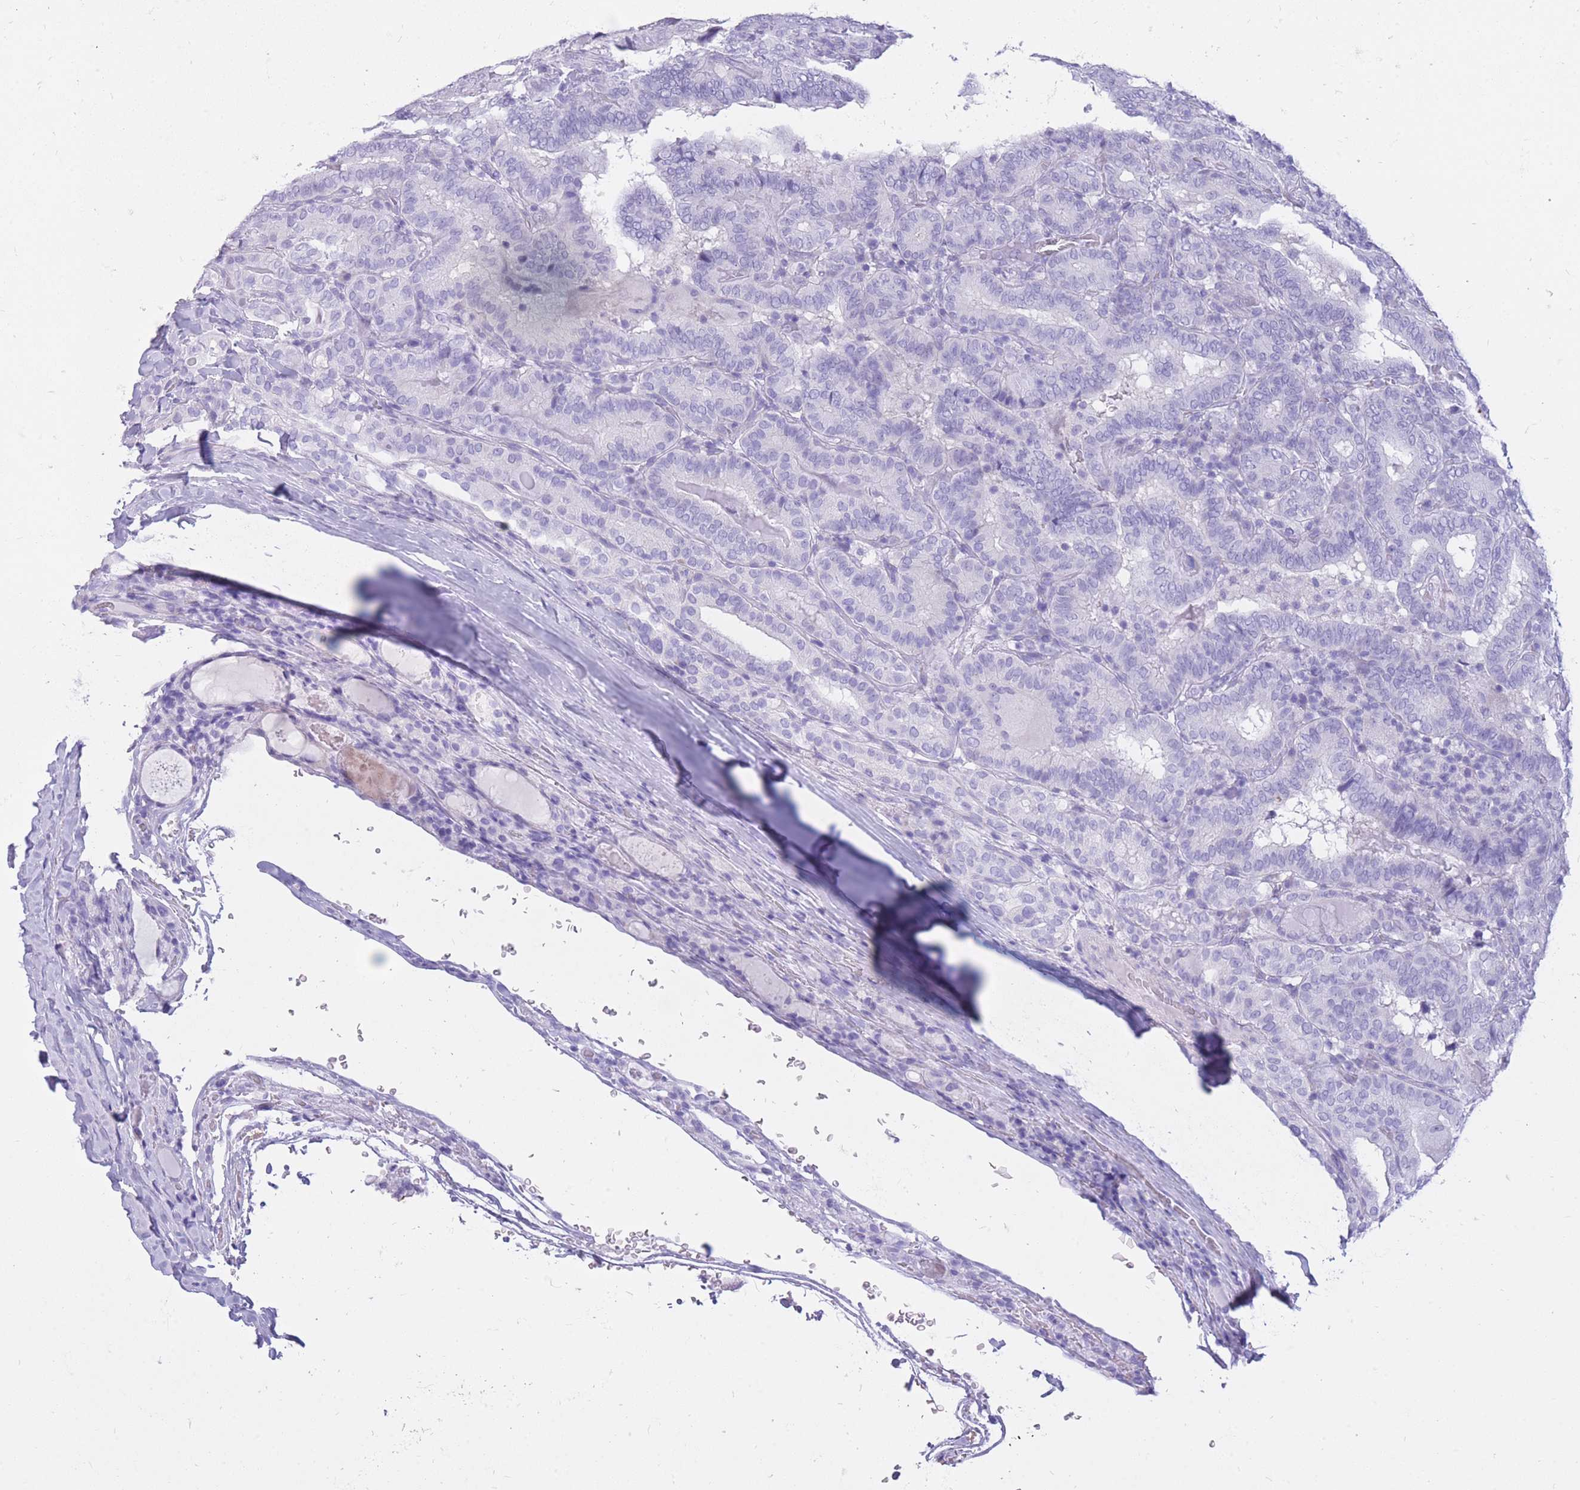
{"staining": {"intensity": "negative", "quantity": "none", "location": "none"}, "tissue": "thyroid cancer", "cell_type": "Tumor cells", "image_type": "cancer", "snomed": [{"axis": "morphology", "description": "Papillary adenocarcinoma, NOS"}, {"axis": "topography", "description": "Thyroid gland"}], "caption": "DAB (3,3'-diaminobenzidine) immunohistochemical staining of thyroid cancer exhibits no significant staining in tumor cells. (Stains: DAB (3,3'-diaminobenzidine) IHC with hematoxylin counter stain, Microscopy: brightfield microscopy at high magnification).", "gene": "CYP21A2", "patient": {"sex": "female", "age": 72}}